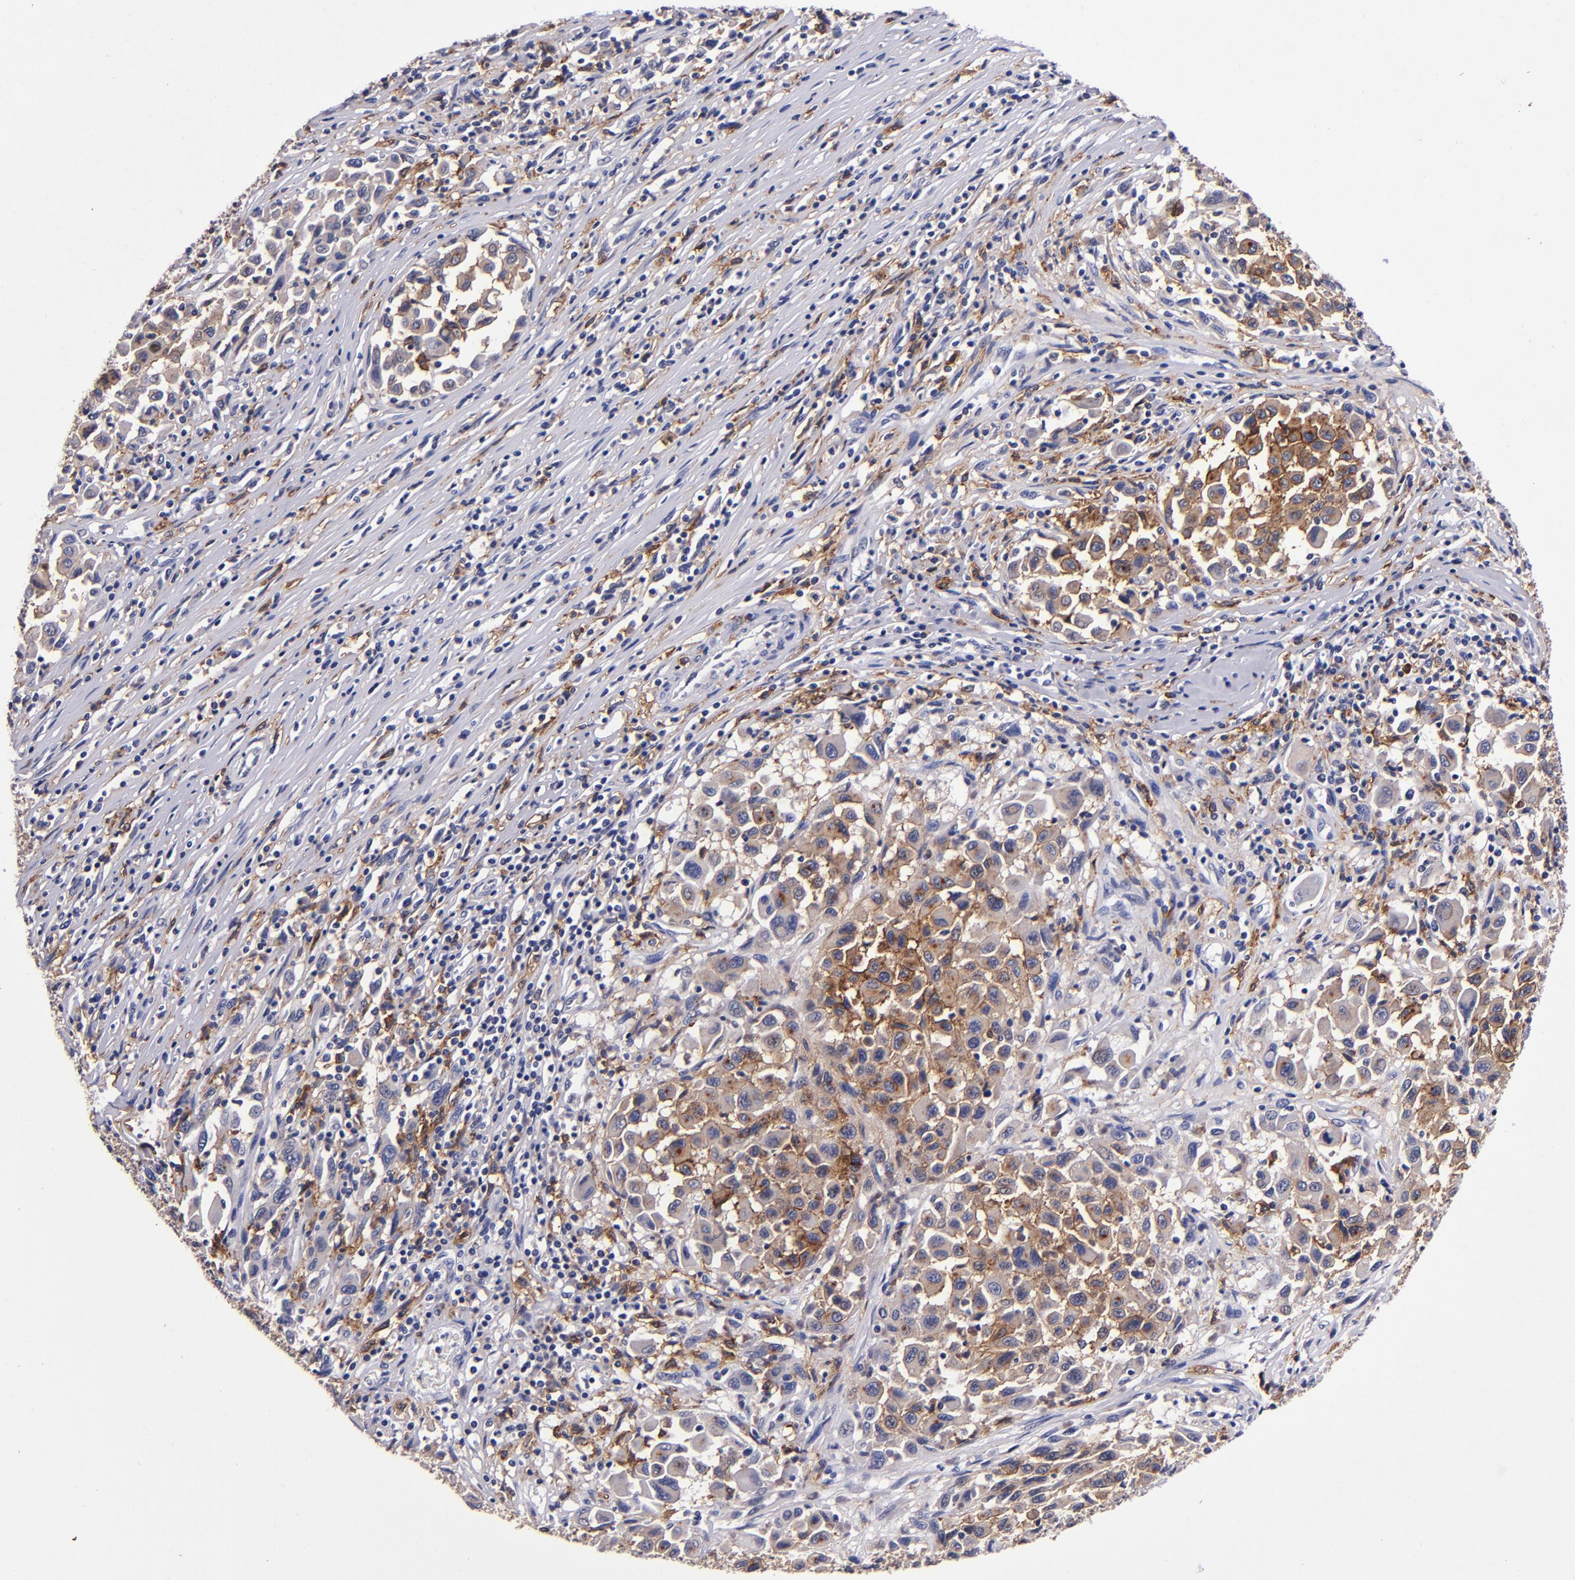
{"staining": {"intensity": "moderate", "quantity": "25%-75%", "location": "cytoplasmic/membranous"}, "tissue": "melanoma", "cell_type": "Tumor cells", "image_type": "cancer", "snomed": [{"axis": "morphology", "description": "Malignant melanoma, Metastatic site"}, {"axis": "topography", "description": "Lymph node"}], "caption": "An immunohistochemistry (IHC) image of tumor tissue is shown. Protein staining in brown labels moderate cytoplasmic/membranous positivity in malignant melanoma (metastatic site) within tumor cells.", "gene": "SIRPA", "patient": {"sex": "male", "age": 61}}